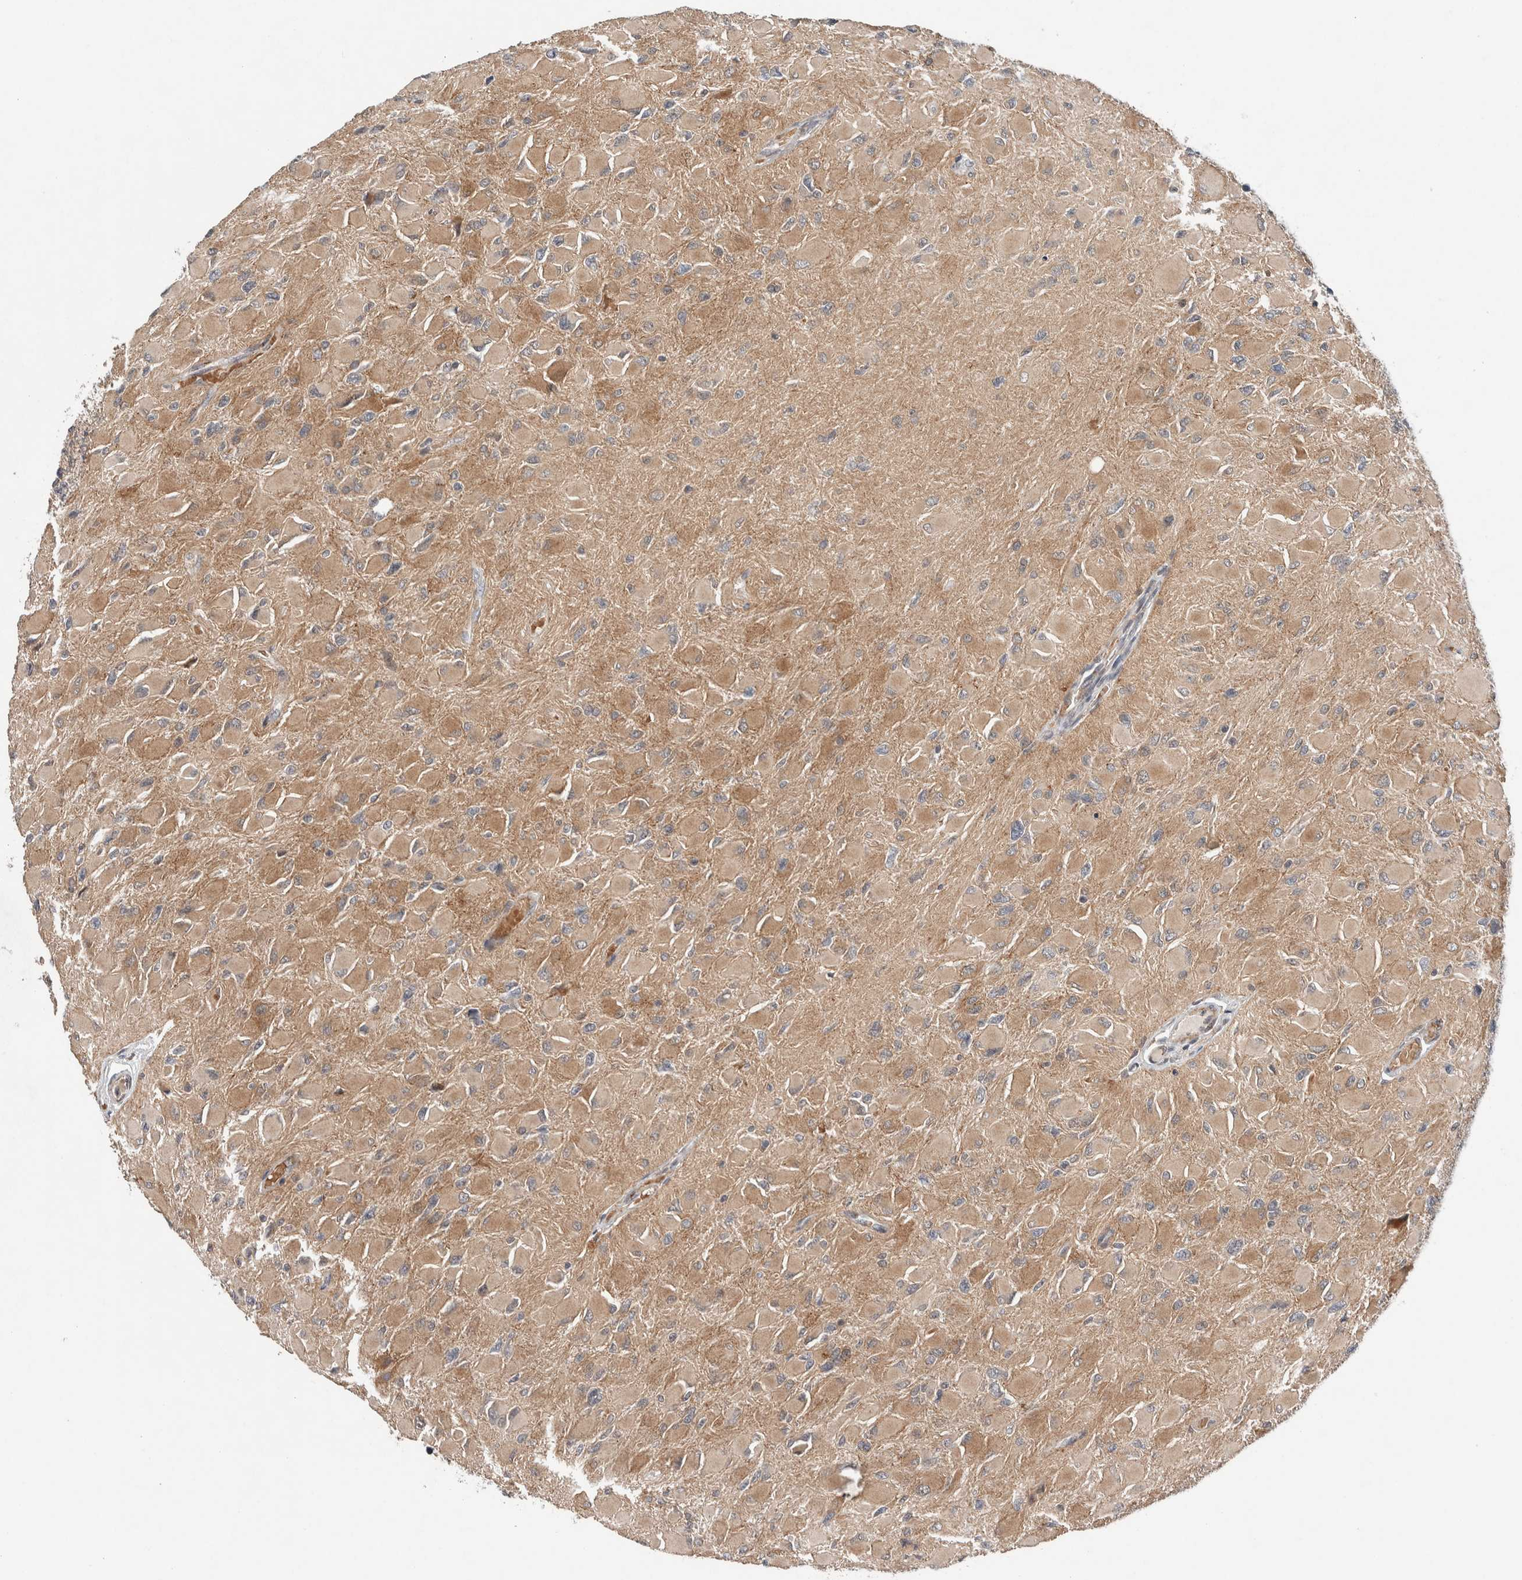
{"staining": {"intensity": "weak", "quantity": ">75%", "location": "cytoplasmic/membranous"}, "tissue": "glioma", "cell_type": "Tumor cells", "image_type": "cancer", "snomed": [{"axis": "morphology", "description": "Glioma, malignant, High grade"}, {"axis": "topography", "description": "Cerebral cortex"}], "caption": "High-grade glioma (malignant) tissue exhibits weak cytoplasmic/membranous positivity in about >75% of tumor cells, visualized by immunohistochemistry.", "gene": "KCNK1", "patient": {"sex": "female", "age": 36}}